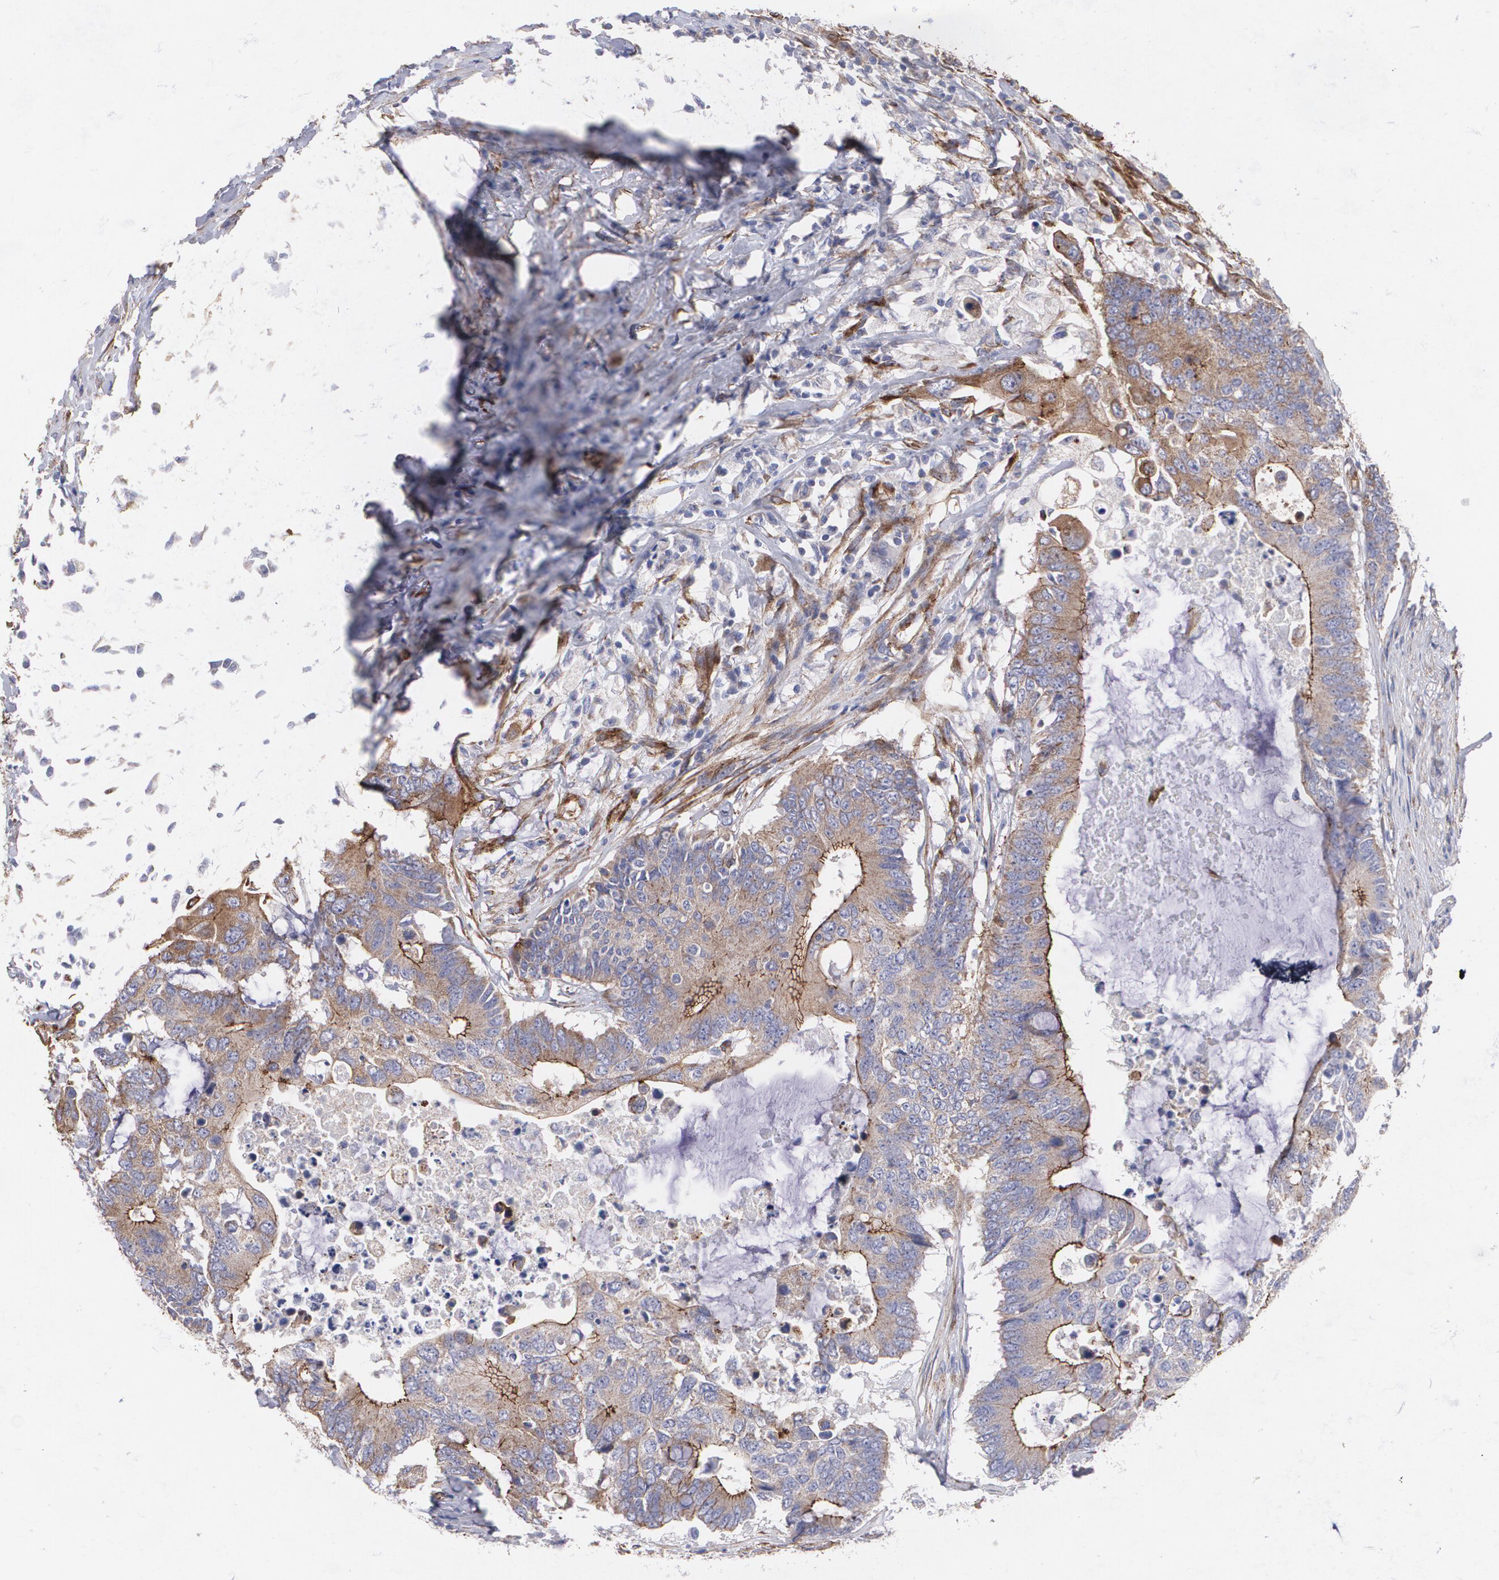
{"staining": {"intensity": "moderate", "quantity": ">75%", "location": "cytoplasmic/membranous"}, "tissue": "colorectal cancer", "cell_type": "Tumor cells", "image_type": "cancer", "snomed": [{"axis": "morphology", "description": "Adenocarcinoma, NOS"}, {"axis": "topography", "description": "Colon"}], "caption": "A brown stain highlights moderate cytoplasmic/membranous expression of a protein in human adenocarcinoma (colorectal) tumor cells. Using DAB (brown) and hematoxylin (blue) stains, captured at high magnification using brightfield microscopy.", "gene": "TJP1", "patient": {"sex": "male", "age": 71}}